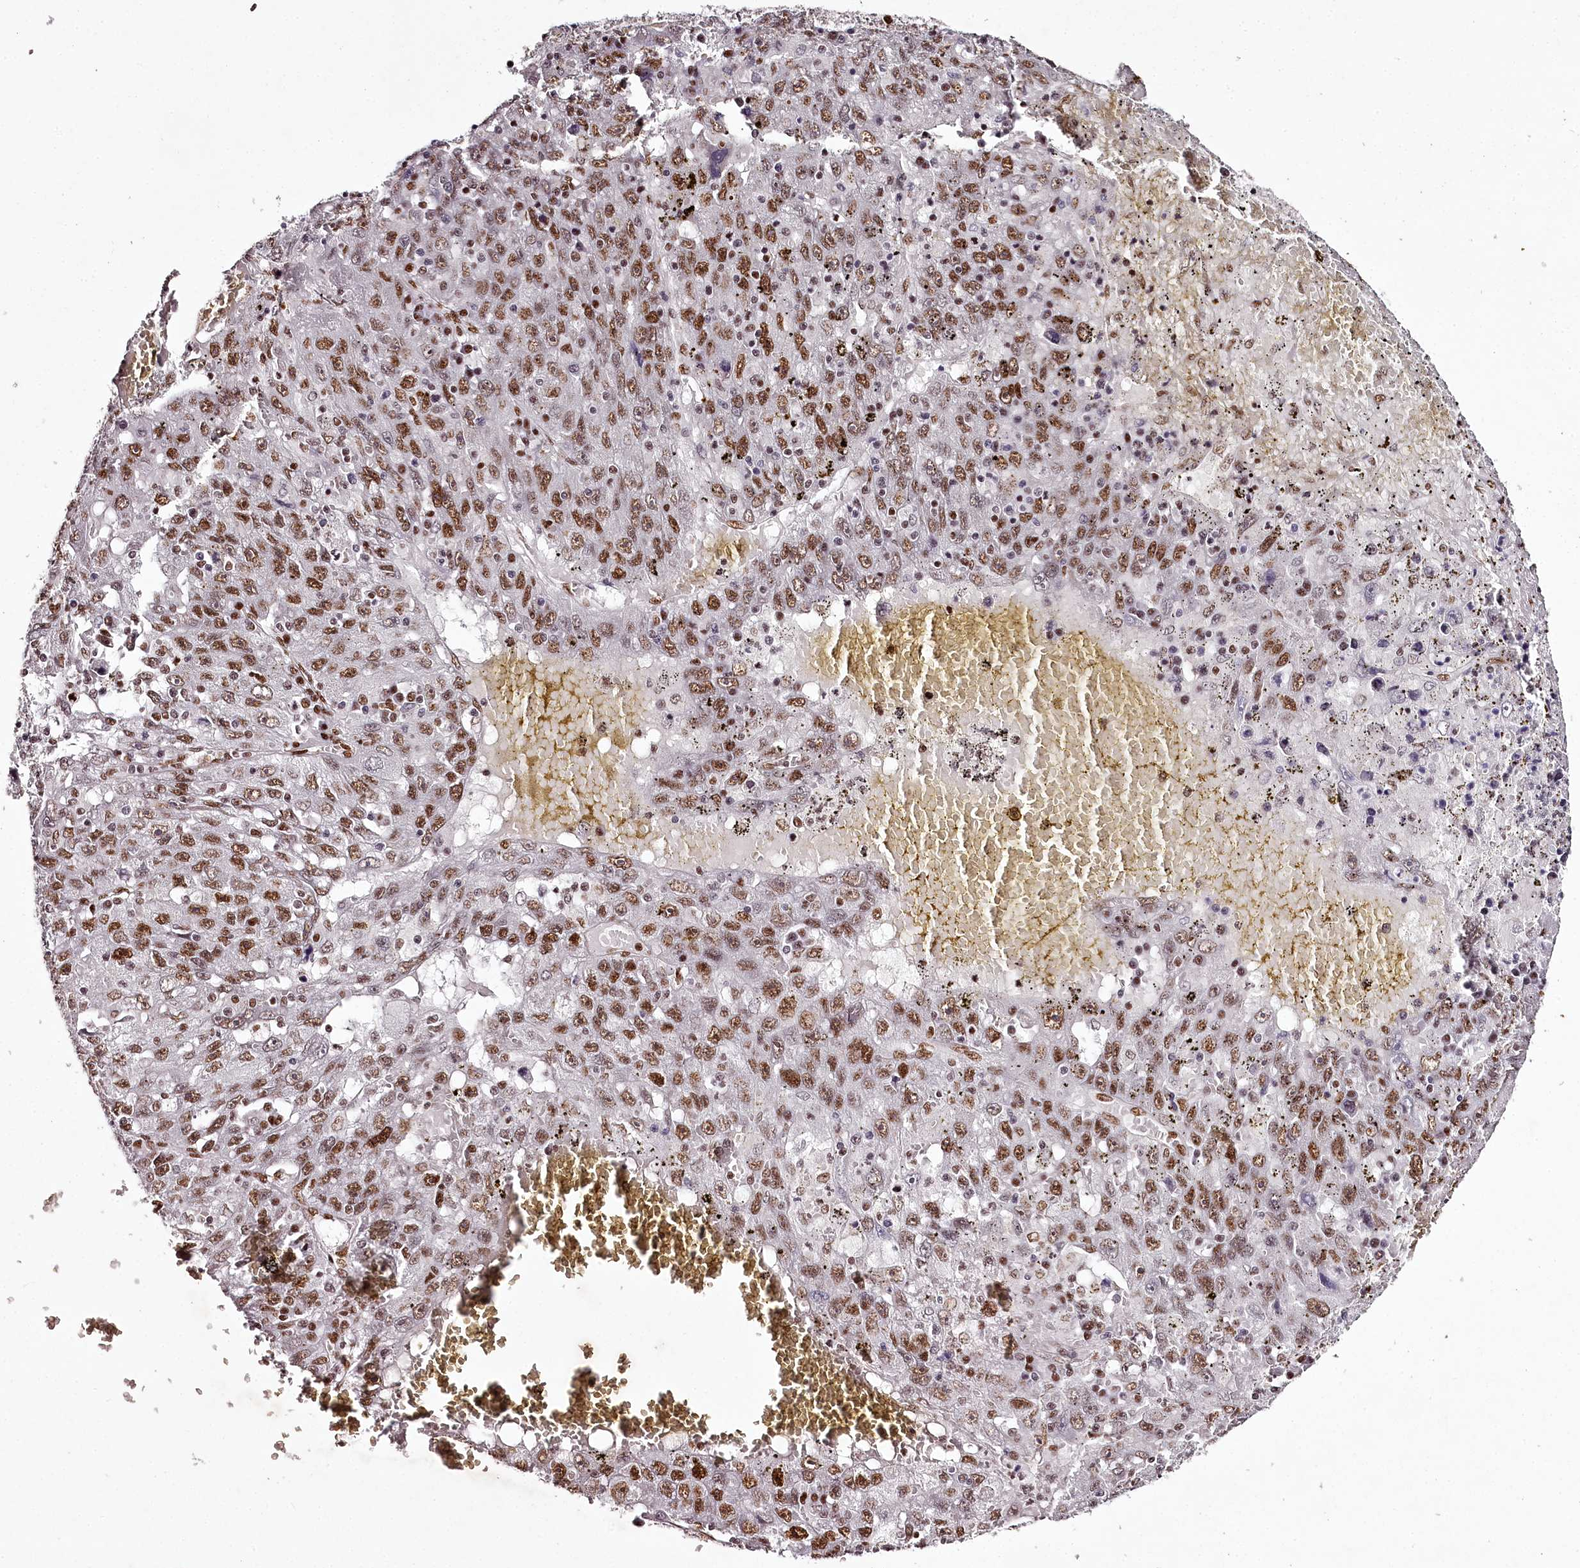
{"staining": {"intensity": "moderate", "quantity": ">75%", "location": "nuclear"}, "tissue": "liver cancer", "cell_type": "Tumor cells", "image_type": "cancer", "snomed": [{"axis": "morphology", "description": "Carcinoma, Hepatocellular, NOS"}, {"axis": "topography", "description": "Liver"}], "caption": "Tumor cells reveal medium levels of moderate nuclear staining in about >75% of cells in human hepatocellular carcinoma (liver).", "gene": "PSPC1", "patient": {"sex": "male", "age": 49}}